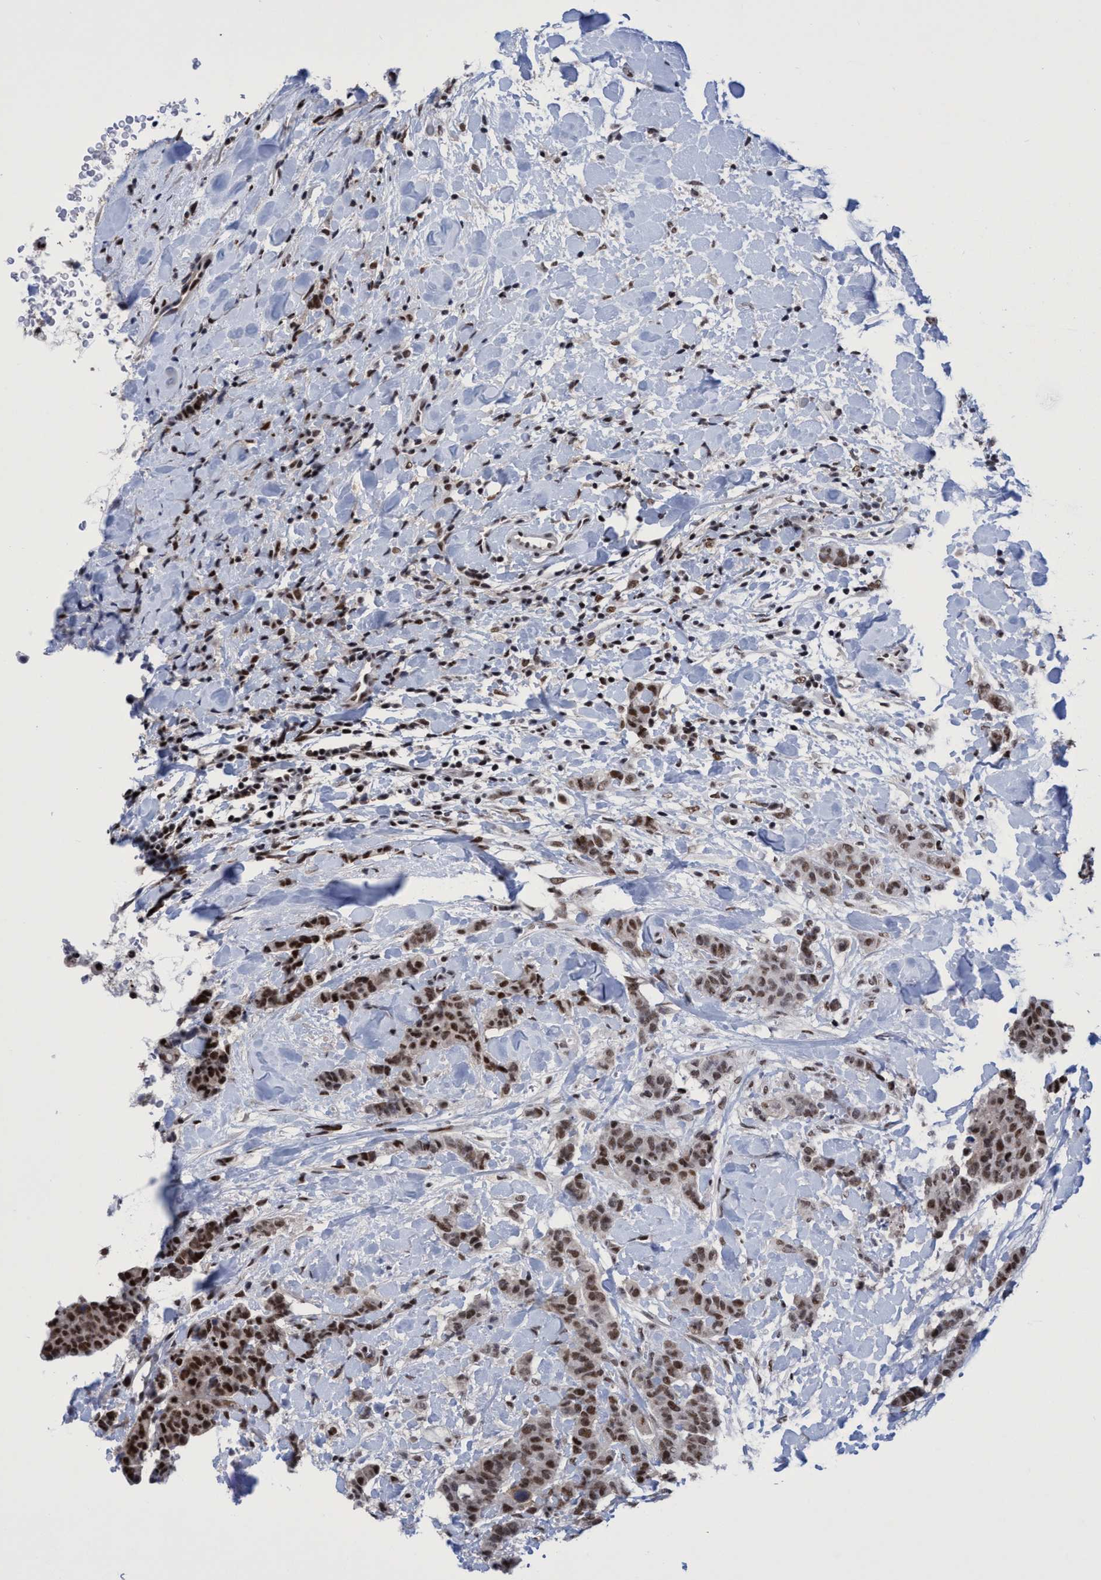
{"staining": {"intensity": "moderate", "quantity": ">75%", "location": "nuclear"}, "tissue": "breast cancer", "cell_type": "Tumor cells", "image_type": "cancer", "snomed": [{"axis": "morphology", "description": "Normal tissue, NOS"}, {"axis": "morphology", "description": "Duct carcinoma"}, {"axis": "topography", "description": "Breast"}], "caption": "The immunohistochemical stain labels moderate nuclear expression in tumor cells of breast intraductal carcinoma tissue.", "gene": "C9orf78", "patient": {"sex": "female", "age": 40}}